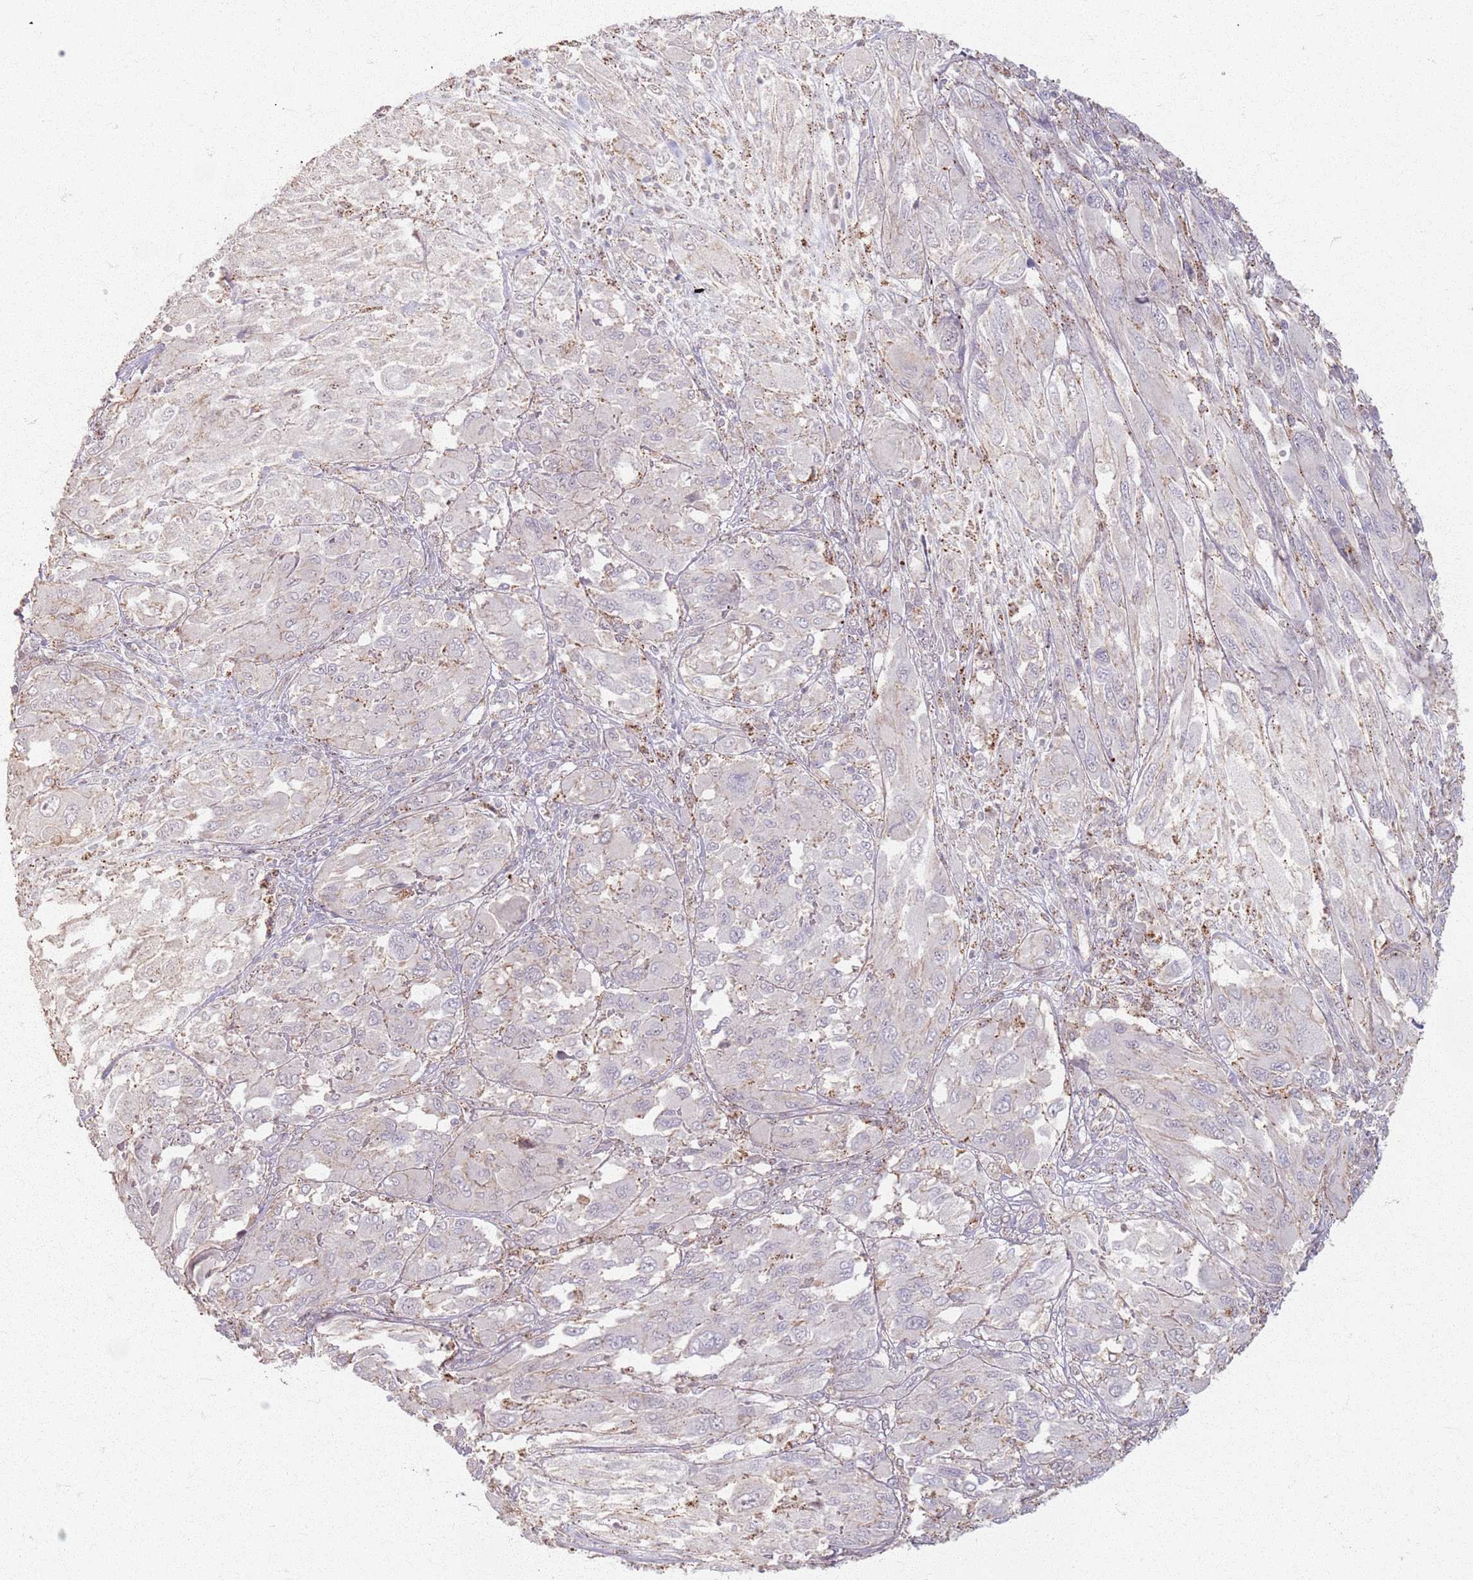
{"staining": {"intensity": "negative", "quantity": "none", "location": "none"}, "tissue": "melanoma", "cell_type": "Tumor cells", "image_type": "cancer", "snomed": [{"axis": "morphology", "description": "Malignant melanoma, NOS"}, {"axis": "topography", "description": "Skin"}], "caption": "The photomicrograph demonstrates no significant positivity in tumor cells of malignant melanoma.", "gene": "KCNA5", "patient": {"sex": "female", "age": 91}}